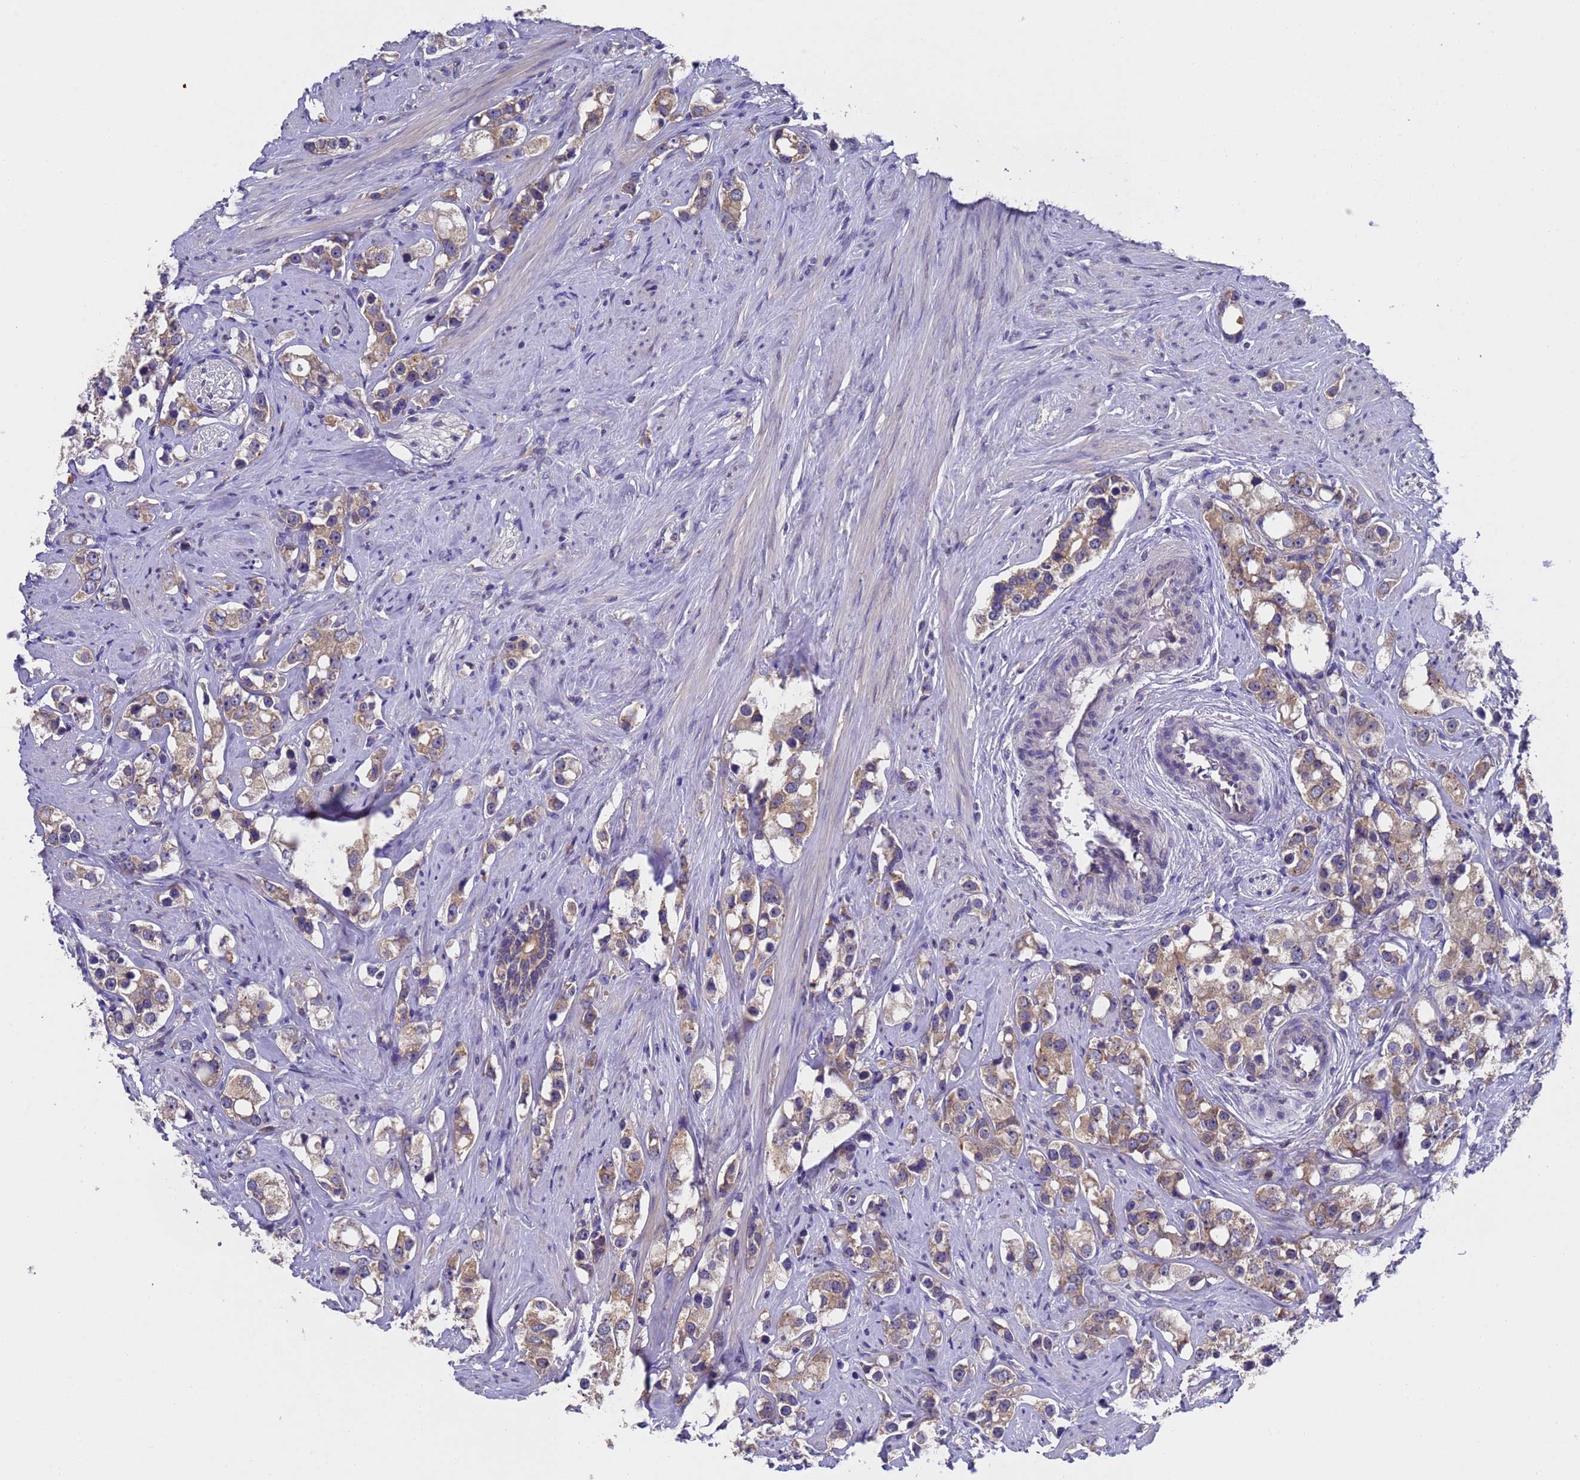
{"staining": {"intensity": "weak", "quantity": ">75%", "location": "cytoplasmic/membranous"}, "tissue": "prostate cancer", "cell_type": "Tumor cells", "image_type": "cancer", "snomed": [{"axis": "morphology", "description": "Adenocarcinoma, High grade"}, {"axis": "topography", "description": "Prostate"}], "caption": "IHC image of neoplastic tissue: human prostate high-grade adenocarcinoma stained using immunohistochemistry exhibits low levels of weak protein expression localized specifically in the cytoplasmic/membranous of tumor cells, appearing as a cytoplasmic/membranous brown color.", "gene": "DCAF12L2", "patient": {"sex": "male", "age": 63}}